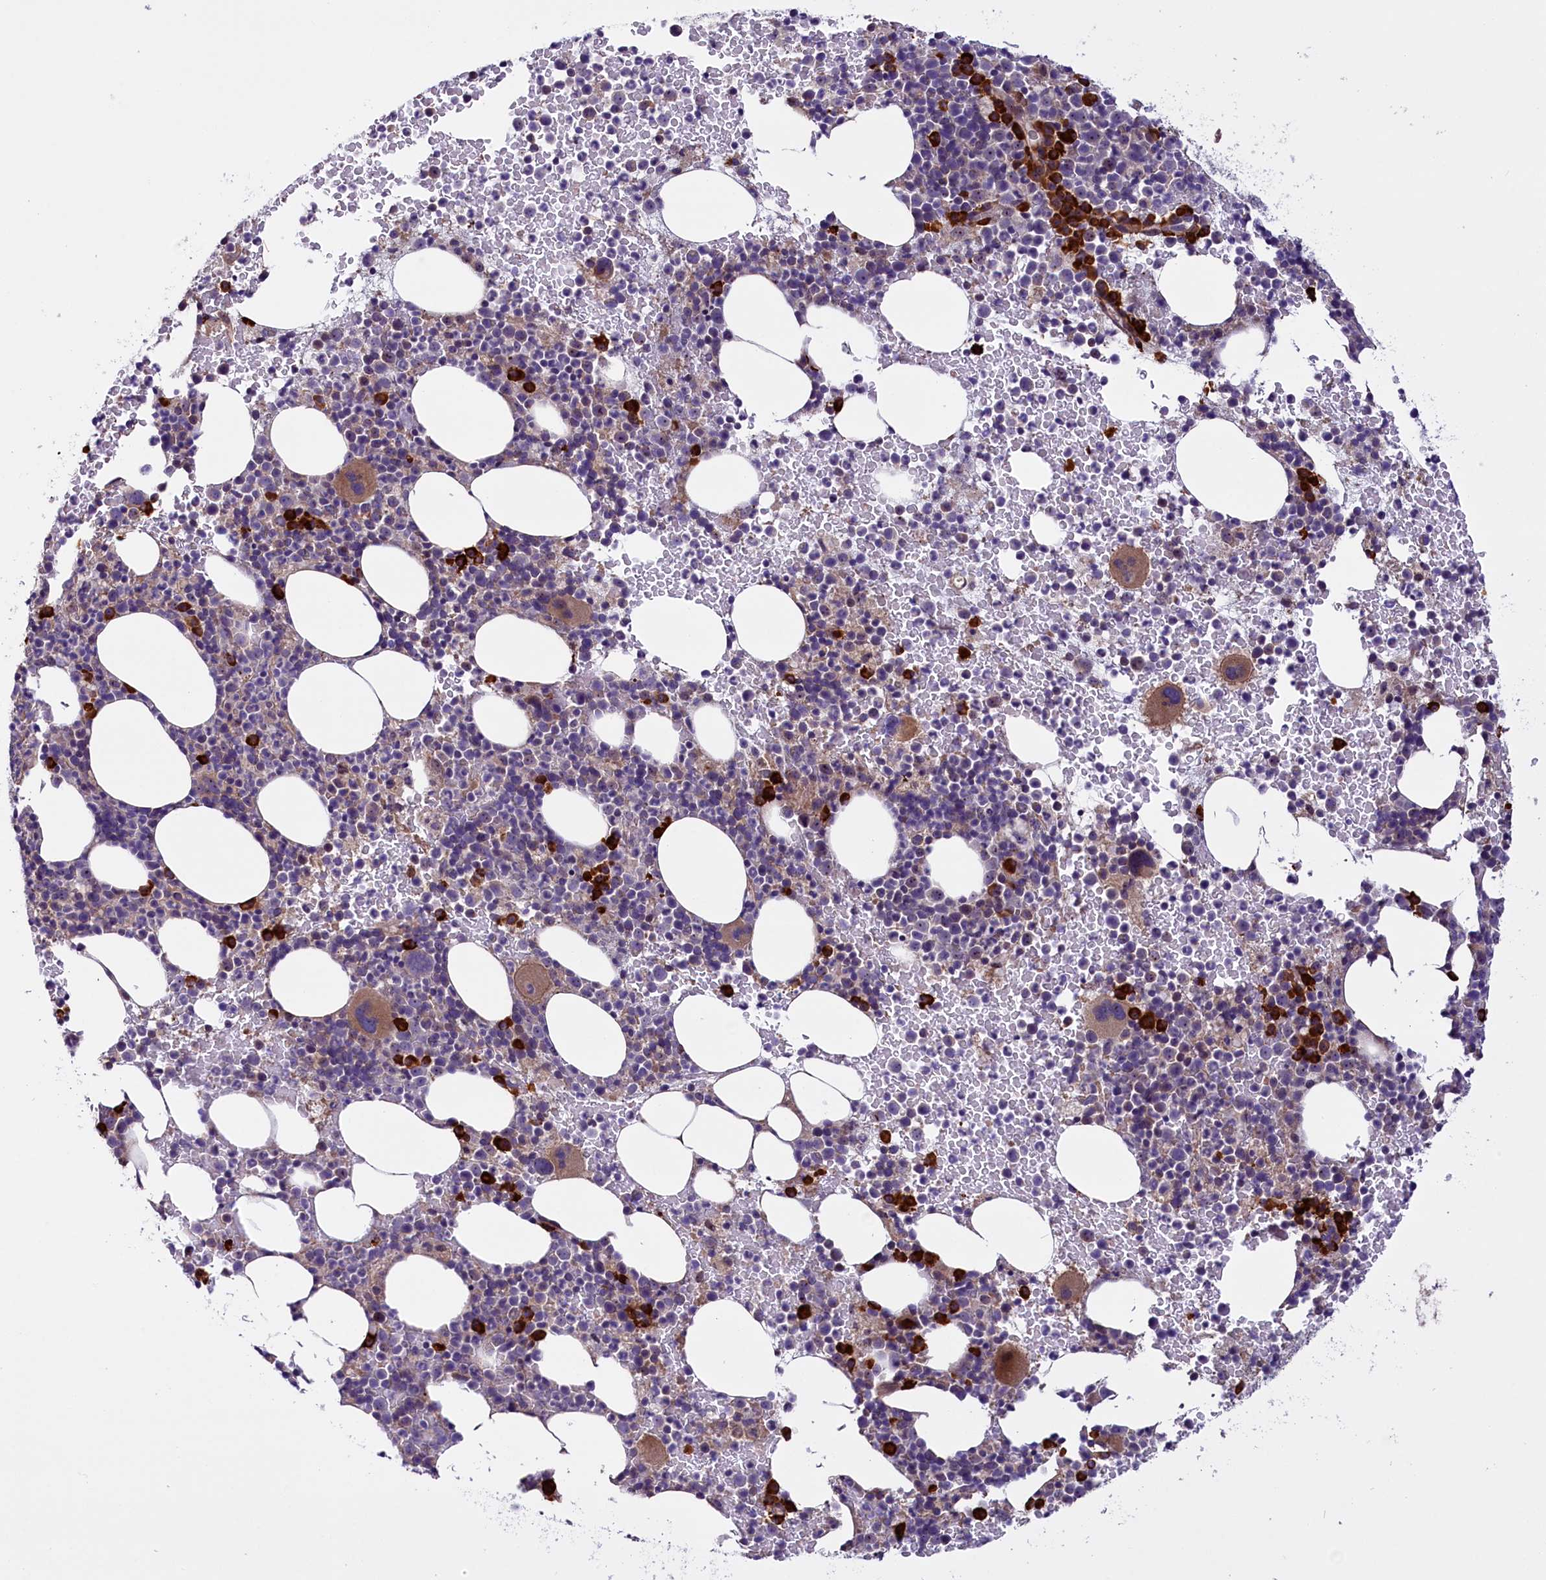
{"staining": {"intensity": "moderate", "quantity": ">75%", "location": "cytoplasmic/membranous"}, "tissue": "bone marrow", "cell_type": "Hematopoietic cells", "image_type": "normal", "snomed": [{"axis": "morphology", "description": "Normal tissue, NOS"}, {"axis": "topography", "description": "Bone marrow"}], "caption": "Bone marrow stained for a protein reveals moderate cytoplasmic/membranous positivity in hematopoietic cells. (DAB IHC with brightfield microscopy, high magnification).", "gene": "FRY", "patient": {"sex": "female", "age": 82}}